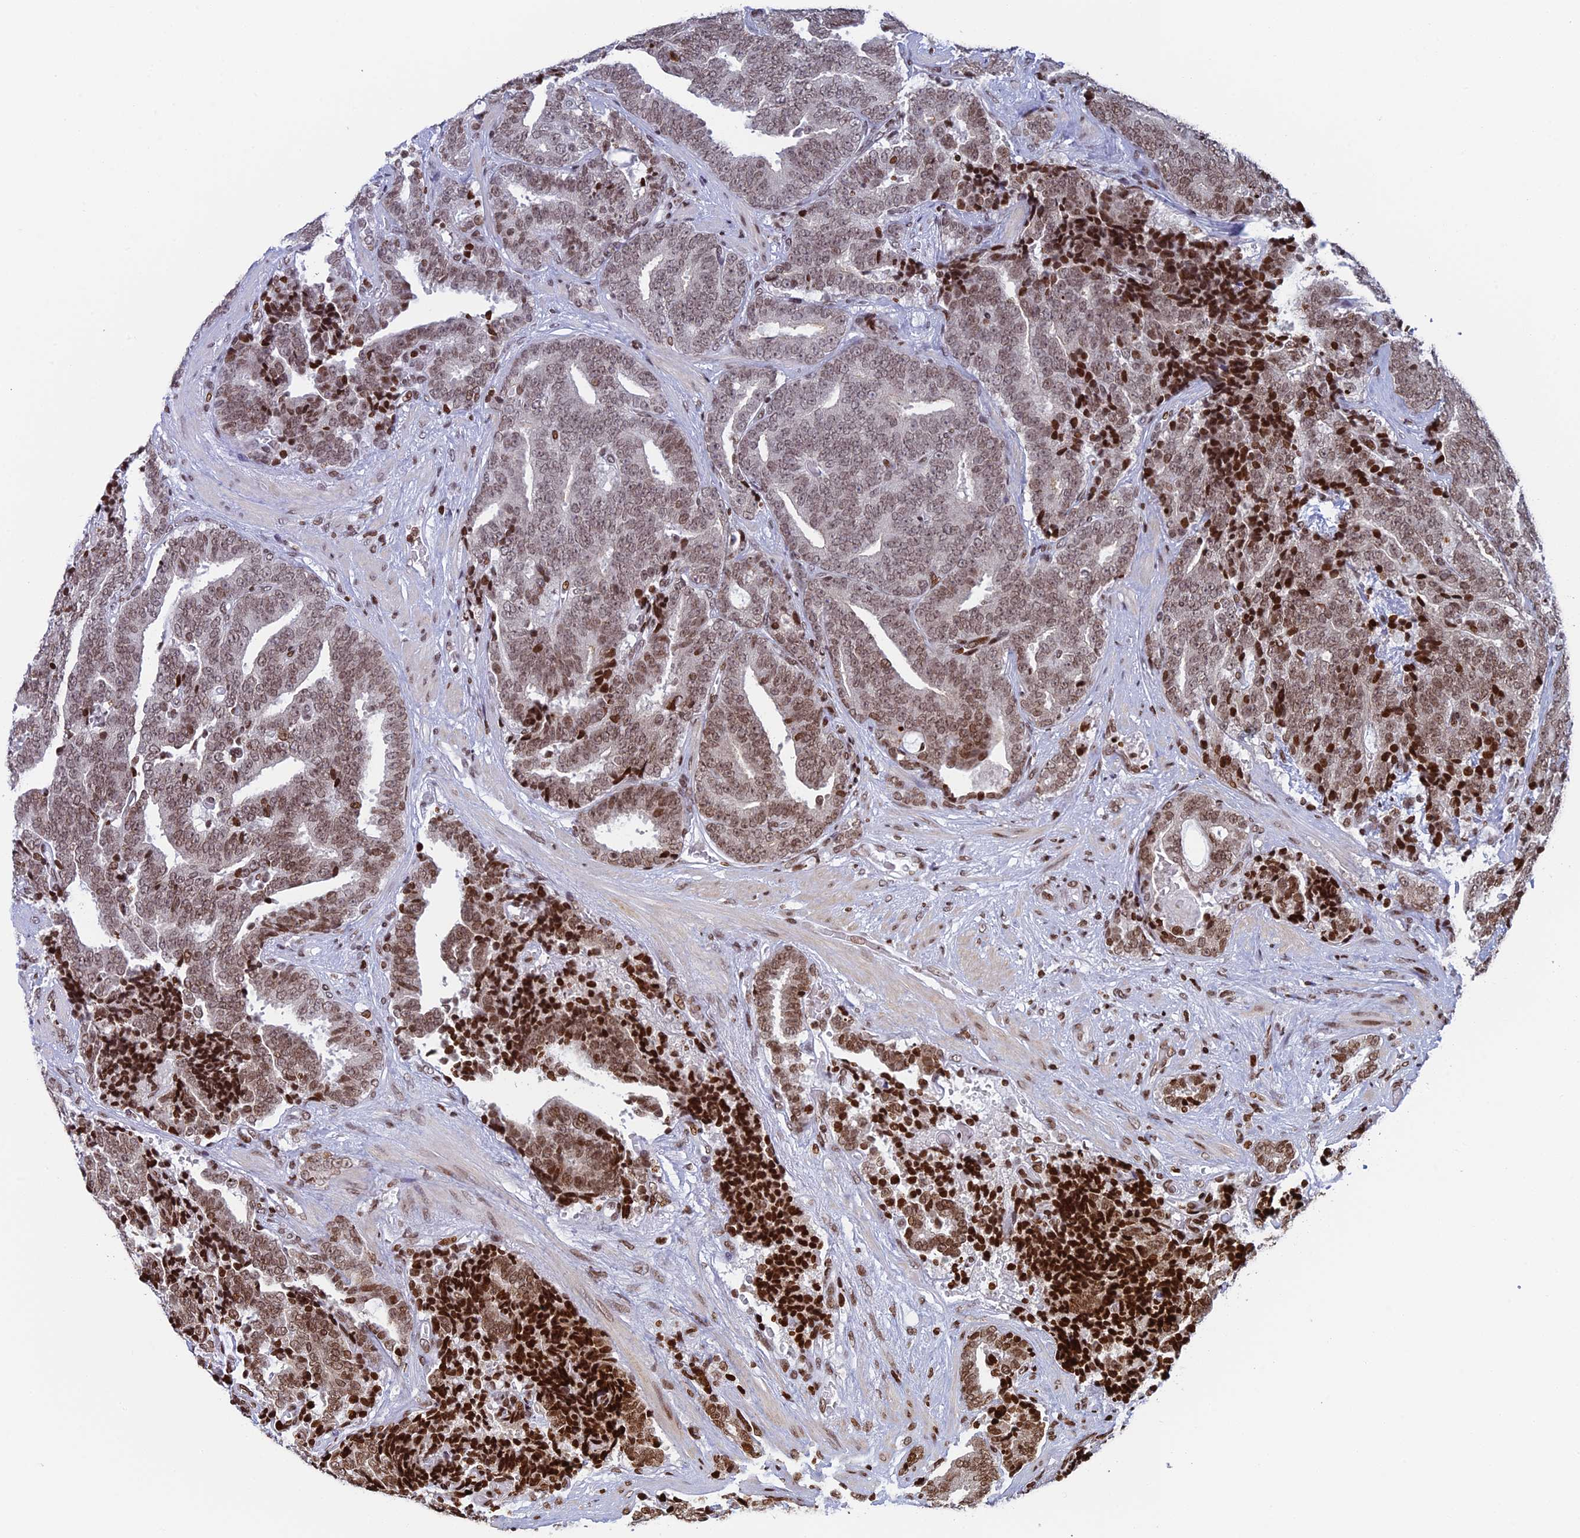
{"staining": {"intensity": "moderate", "quantity": ">75%", "location": "nuclear"}, "tissue": "prostate cancer", "cell_type": "Tumor cells", "image_type": "cancer", "snomed": [{"axis": "morphology", "description": "Adenocarcinoma, High grade"}, {"axis": "topography", "description": "Prostate and seminal vesicle, NOS"}], "caption": "Immunohistochemical staining of human prostate high-grade adenocarcinoma exhibits medium levels of moderate nuclear expression in approximately >75% of tumor cells.", "gene": "RPAP1", "patient": {"sex": "male", "age": 67}}